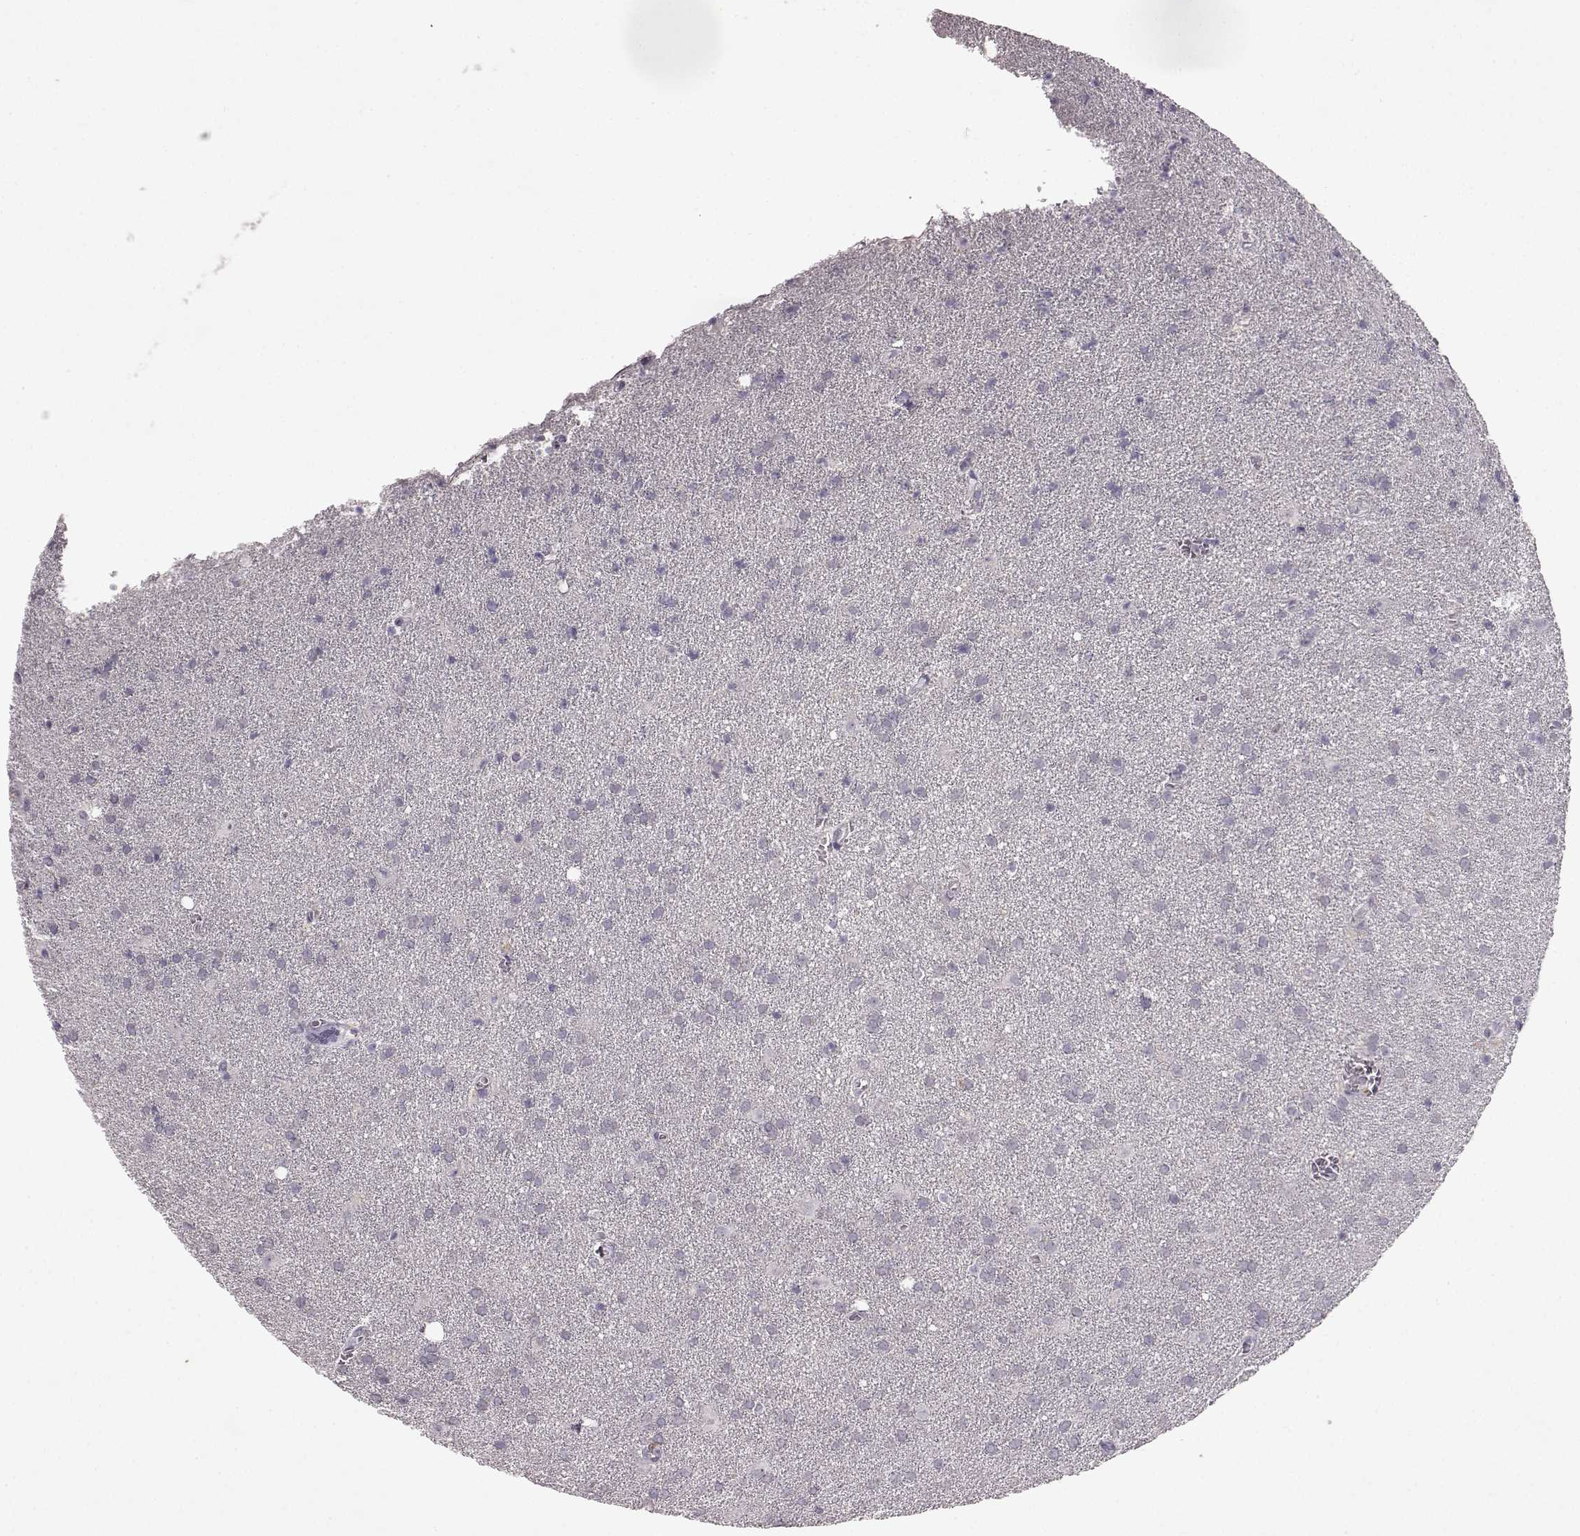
{"staining": {"intensity": "negative", "quantity": "none", "location": "none"}, "tissue": "glioma", "cell_type": "Tumor cells", "image_type": "cancer", "snomed": [{"axis": "morphology", "description": "Glioma, malignant, Low grade"}, {"axis": "topography", "description": "Brain"}], "caption": "DAB immunohistochemical staining of malignant glioma (low-grade) reveals no significant staining in tumor cells. (Stains: DAB (3,3'-diaminobenzidine) IHC with hematoxylin counter stain, Microscopy: brightfield microscopy at high magnification).", "gene": "SPAG17", "patient": {"sex": "male", "age": 58}}